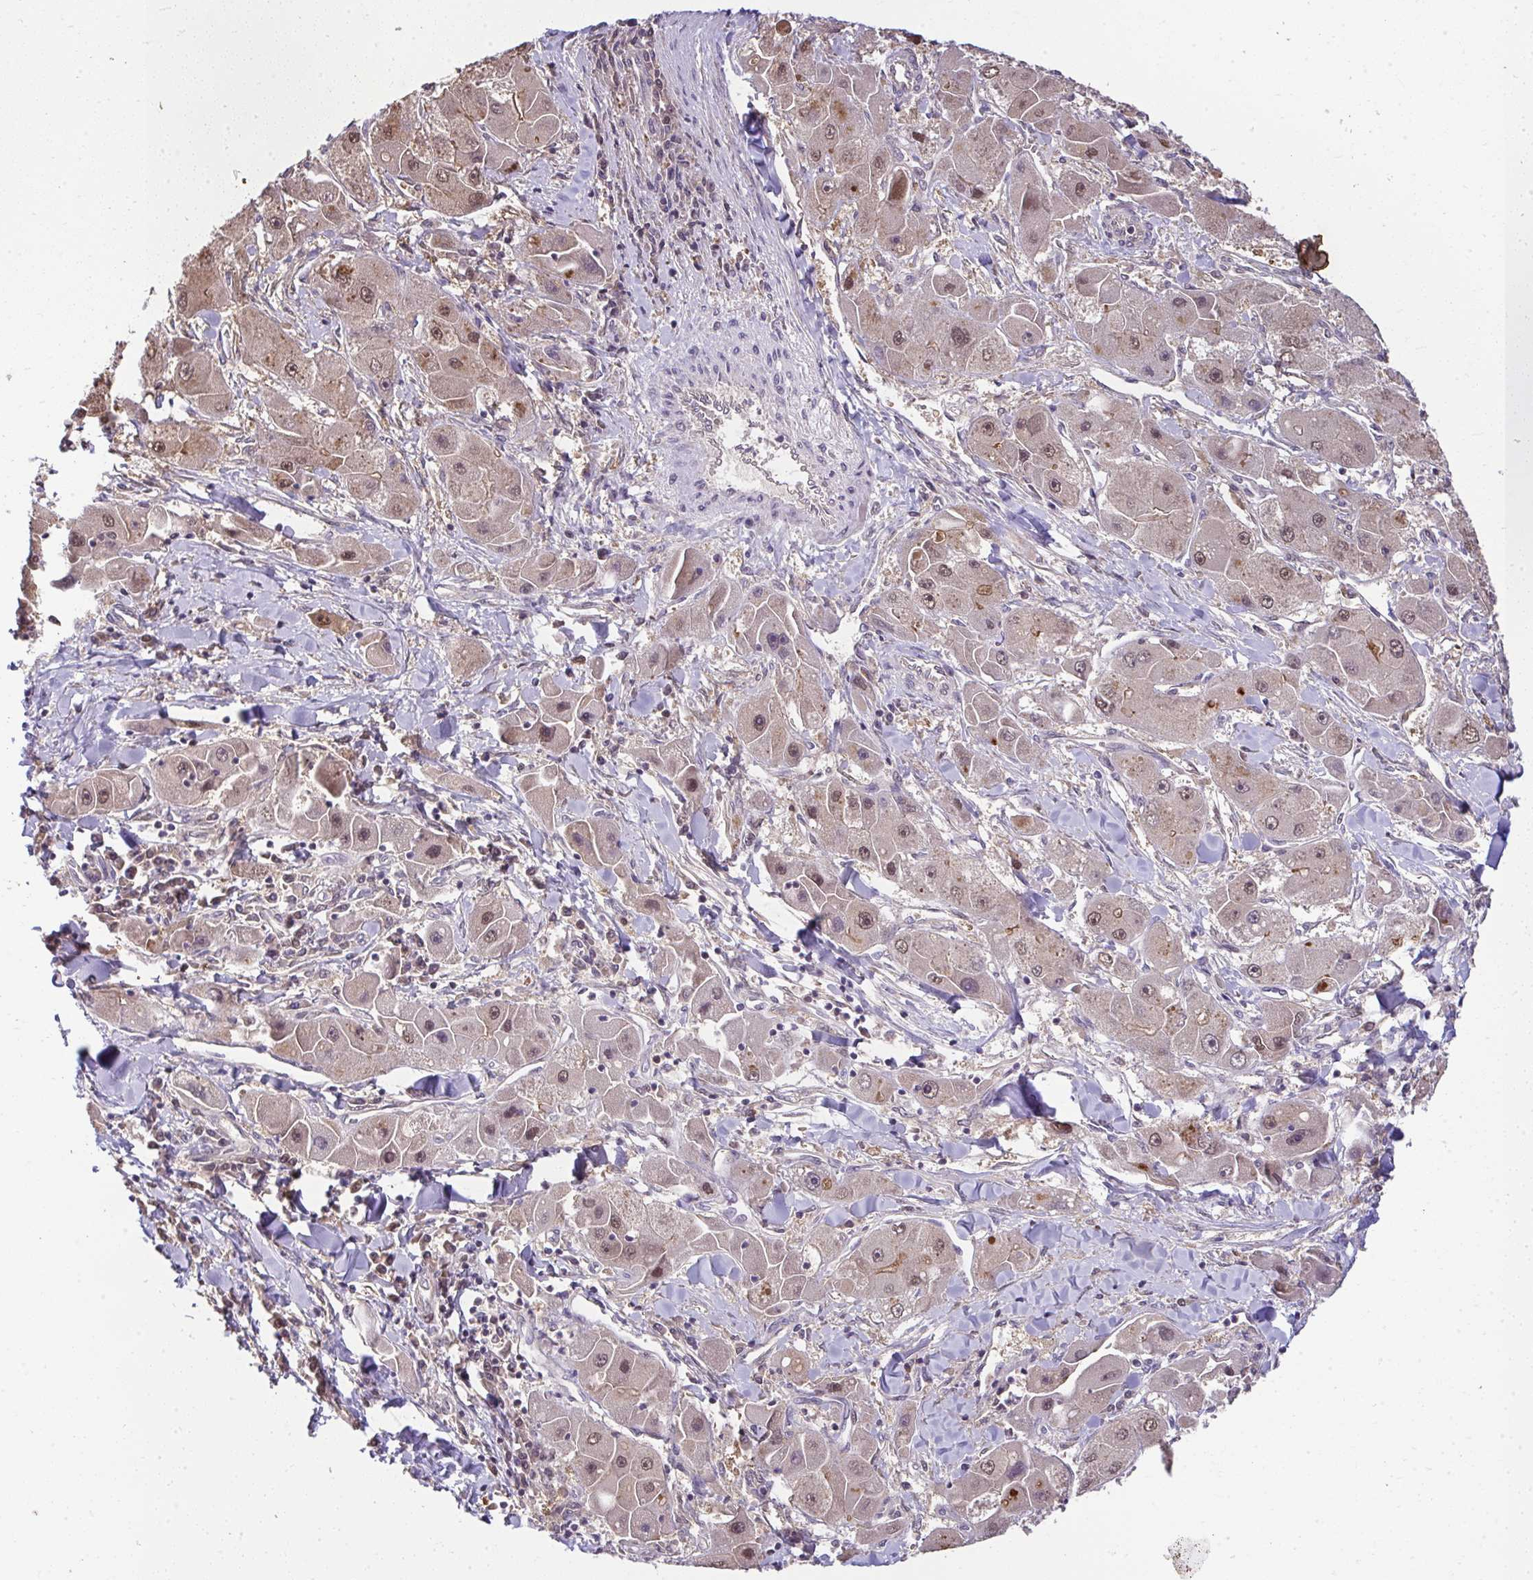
{"staining": {"intensity": "moderate", "quantity": ">75%", "location": "cytoplasmic/membranous,nuclear"}, "tissue": "liver cancer", "cell_type": "Tumor cells", "image_type": "cancer", "snomed": [{"axis": "morphology", "description": "Carcinoma, Hepatocellular, NOS"}, {"axis": "topography", "description": "Liver"}], "caption": "A high-resolution image shows immunohistochemistry (IHC) staining of hepatocellular carcinoma (liver), which reveals moderate cytoplasmic/membranous and nuclear positivity in approximately >75% of tumor cells. The protein is shown in brown color, while the nuclei are stained blue.", "gene": "RDH14", "patient": {"sex": "male", "age": 24}}